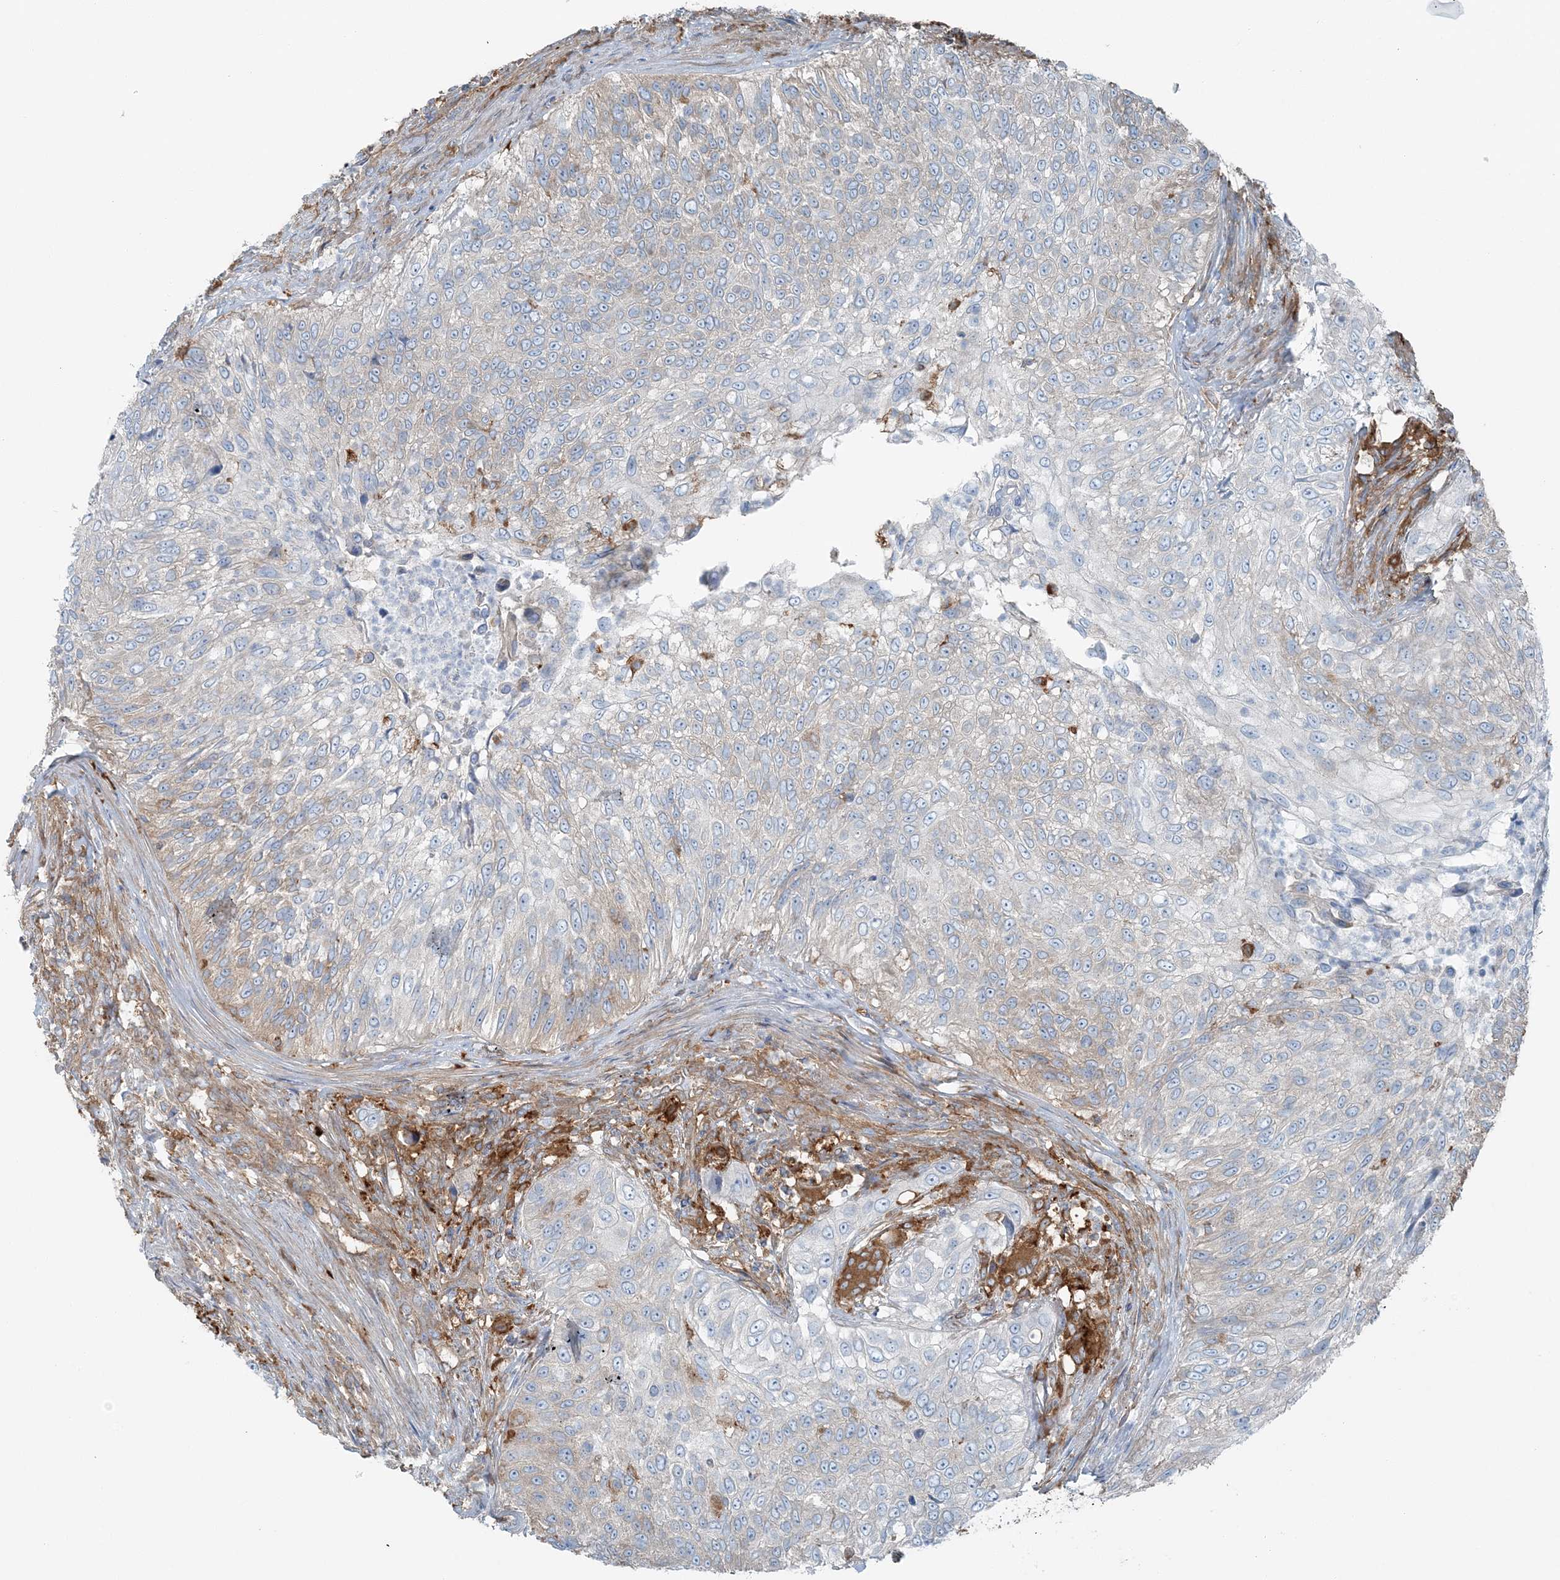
{"staining": {"intensity": "moderate", "quantity": "<25%", "location": "cytoplasmic/membranous"}, "tissue": "urothelial cancer", "cell_type": "Tumor cells", "image_type": "cancer", "snomed": [{"axis": "morphology", "description": "Urothelial carcinoma, High grade"}, {"axis": "topography", "description": "Urinary bladder"}], "caption": "Immunohistochemistry (IHC) (DAB (3,3'-diaminobenzidine)) staining of human urothelial cancer shows moderate cytoplasmic/membranous protein staining in approximately <25% of tumor cells. The protein of interest is stained brown, and the nuclei are stained in blue (DAB IHC with brightfield microscopy, high magnification).", "gene": "SNX2", "patient": {"sex": "female", "age": 60}}